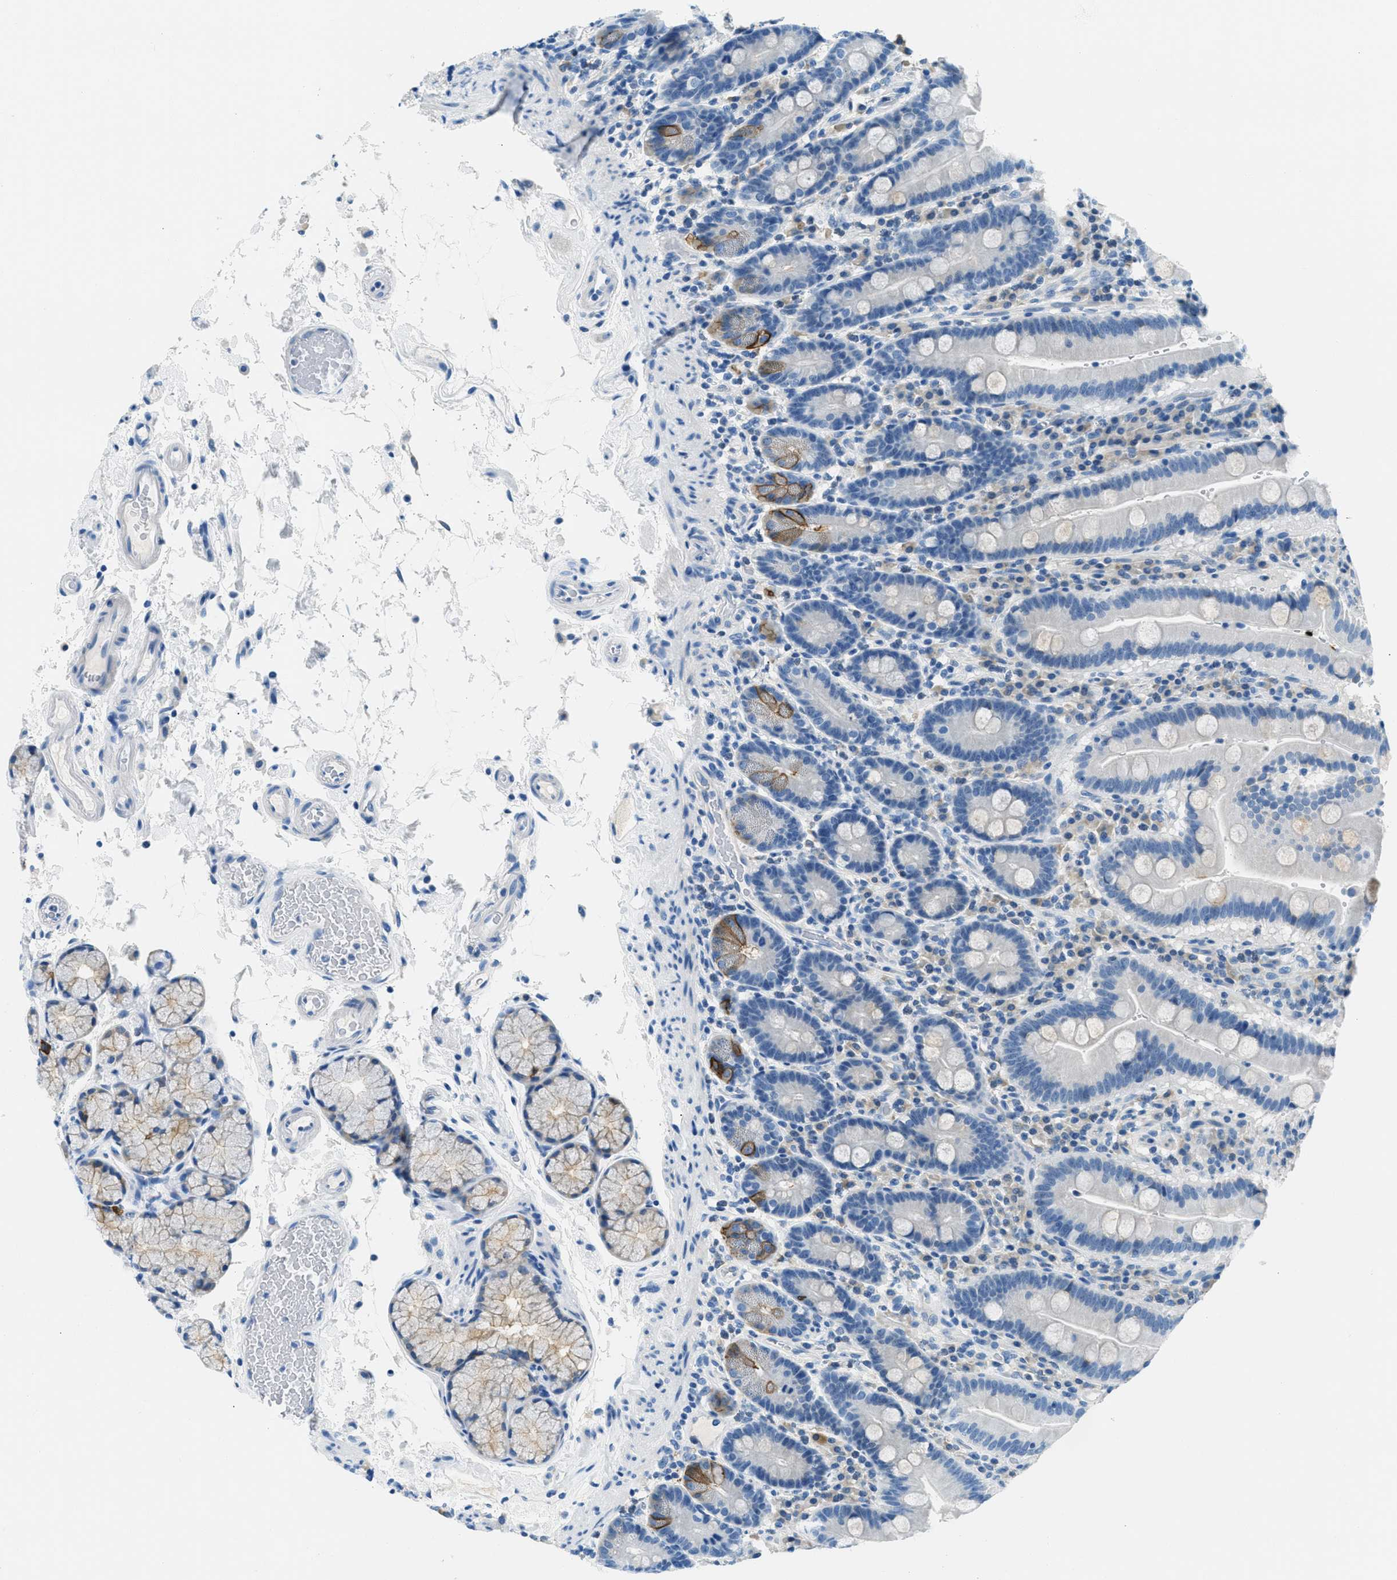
{"staining": {"intensity": "strong", "quantity": "<25%", "location": "cytoplasmic/membranous"}, "tissue": "duodenum", "cell_type": "Glandular cells", "image_type": "normal", "snomed": [{"axis": "morphology", "description": "Normal tissue, NOS"}, {"axis": "topography", "description": "Small intestine, NOS"}], "caption": "Duodenum stained with DAB (3,3'-diaminobenzidine) IHC reveals medium levels of strong cytoplasmic/membranous positivity in approximately <25% of glandular cells.", "gene": "CLDN18", "patient": {"sex": "female", "age": 71}}